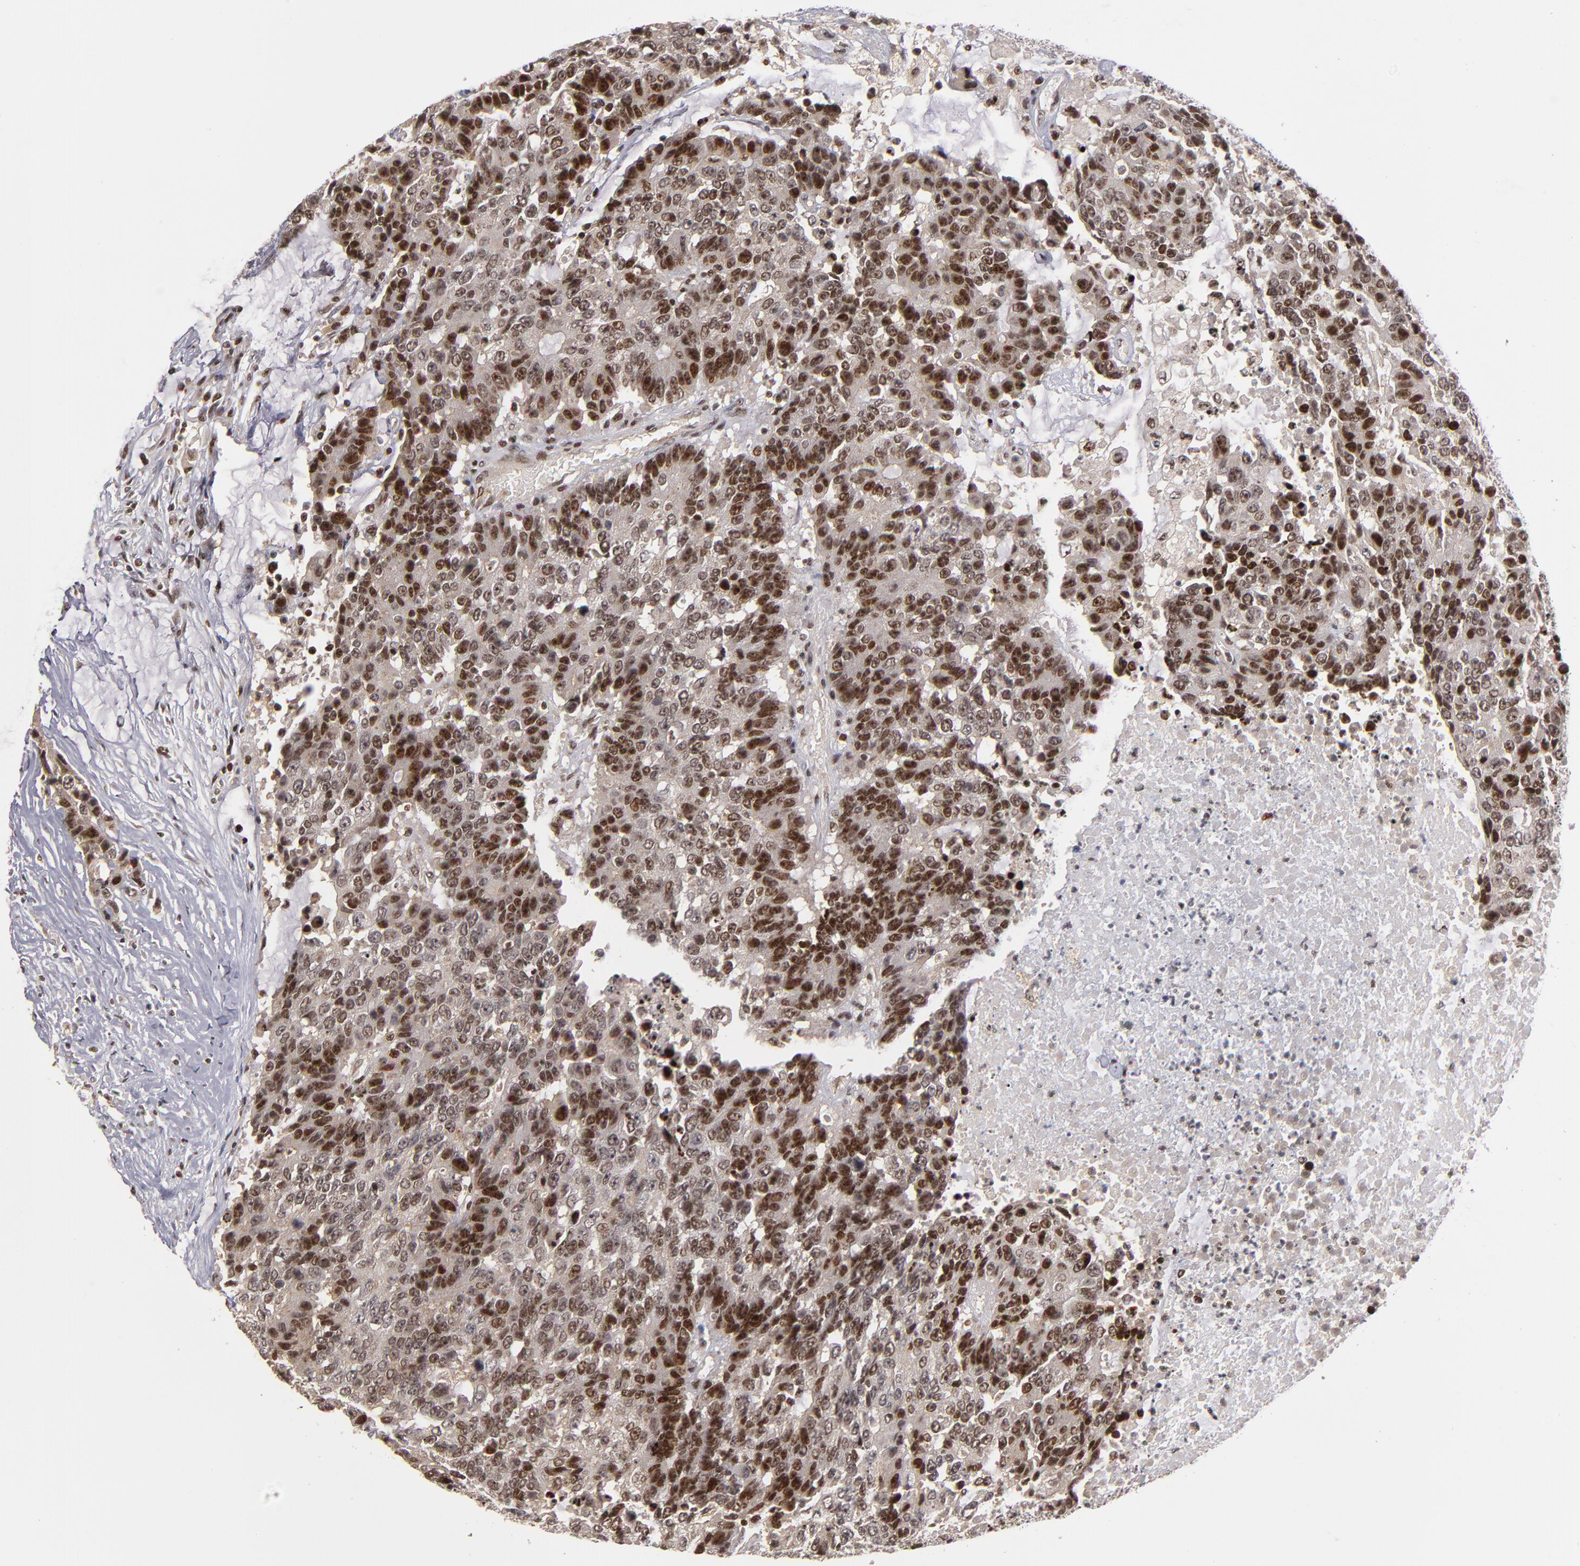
{"staining": {"intensity": "strong", "quantity": "25%-75%", "location": "nuclear"}, "tissue": "colorectal cancer", "cell_type": "Tumor cells", "image_type": "cancer", "snomed": [{"axis": "morphology", "description": "Adenocarcinoma, NOS"}, {"axis": "topography", "description": "Colon"}], "caption": "A high amount of strong nuclear expression is seen in about 25%-75% of tumor cells in colorectal cancer (adenocarcinoma) tissue. (IHC, brightfield microscopy, high magnification).", "gene": "KDM6A", "patient": {"sex": "female", "age": 86}}